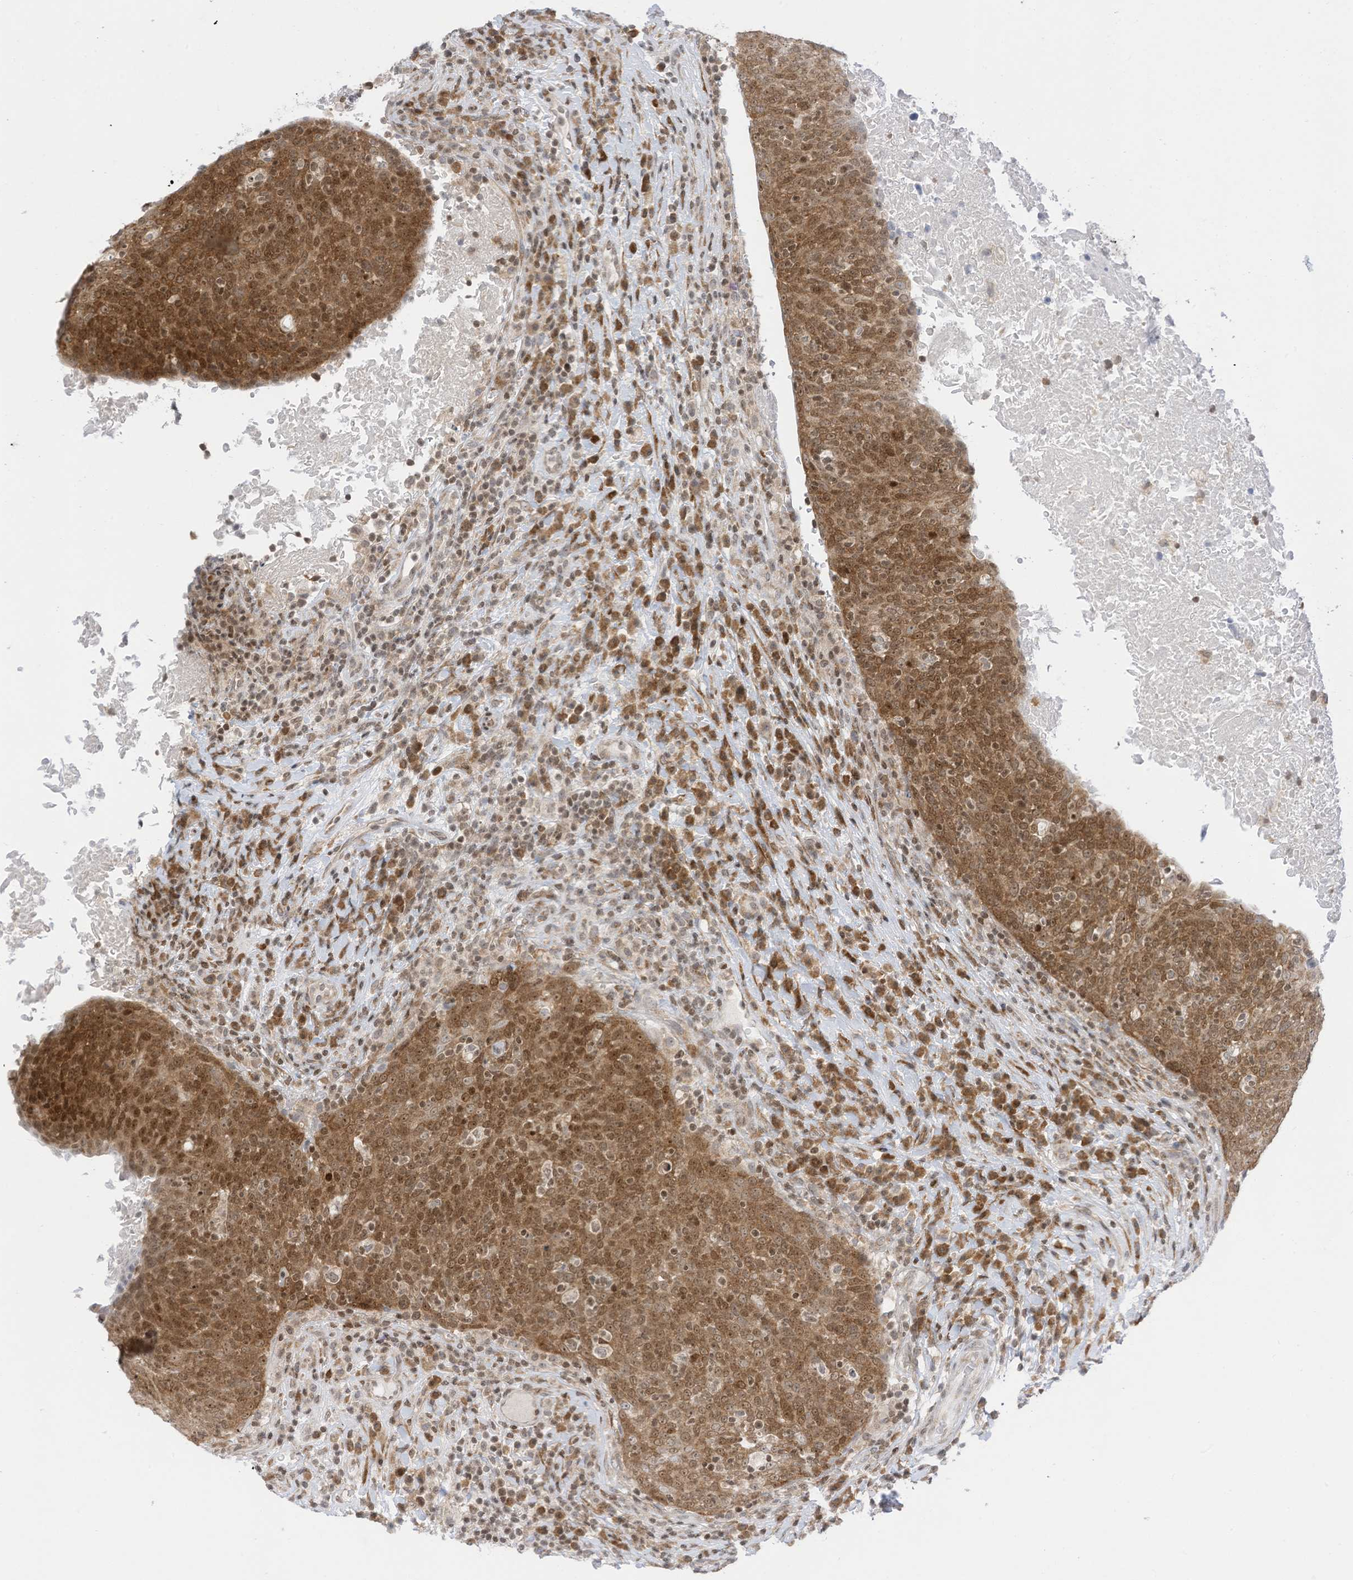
{"staining": {"intensity": "moderate", "quantity": ">75%", "location": "cytoplasmic/membranous,nuclear"}, "tissue": "head and neck cancer", "cell_type": "Tumor cells", "image_type": "cancer", "snomed": [{"axis": "morphology", "description": "Squamous cell carcinoma, NOS"}, {"axis": "morphology", "description": "Squamous cell carcinoma, metastatic, NOS"}, {"axis": "topography", "description": "Lymph node"}, {"axis": "topography", "description": "Head-Neck"}], "caption": "IHC micrograph of head and neck cancer (metastatic squamous cell carcinoma) stained for a protein (brown), which shows medium levels of moderate cytoplasmic/membranous and nuclear staining in approximately >75% of tumor cells.", "gene": "EDF1", "patient": {"sex": "male", "age": 62}}